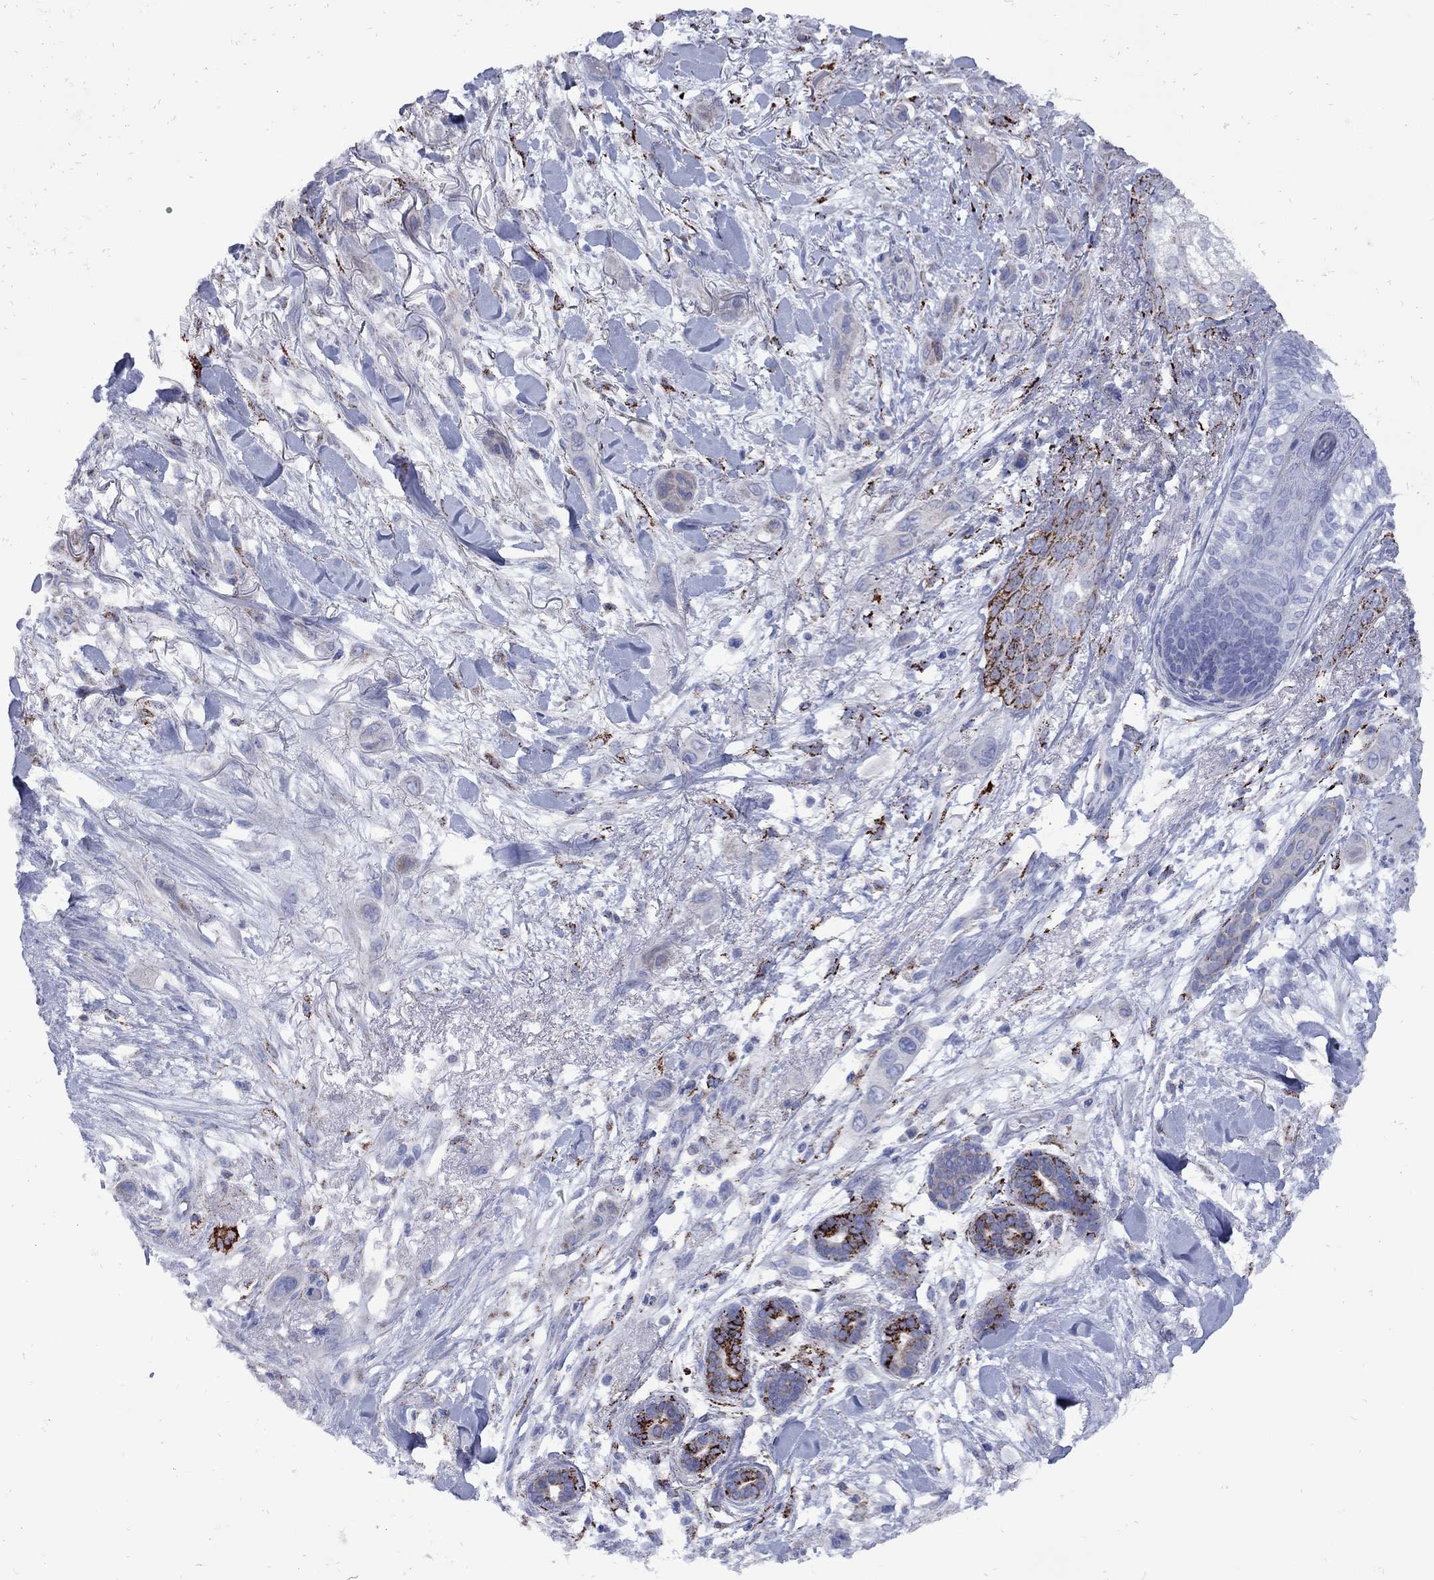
{"staining": {"intensity": "moderate", "quantity": "<25%", "location": "cytoplasmic/membranous"}, "tissue": "skin cancer", "cell_type": "Tumor cells", "image_type": "cancer", "snomed": [{"axis": "morphology", "description": "Squamous cell carcinoma, NOS"}, {"axis": "topography", "description": "Skin"}], "caption": "Protein analysis of skin squamous cell carcinoma tissue reveals moderate cytoplasmic/membranous expression in approximately <25% of tumor cells.", "gene": "SESTD1", "patient": {"sex": "male", "age": 79}}